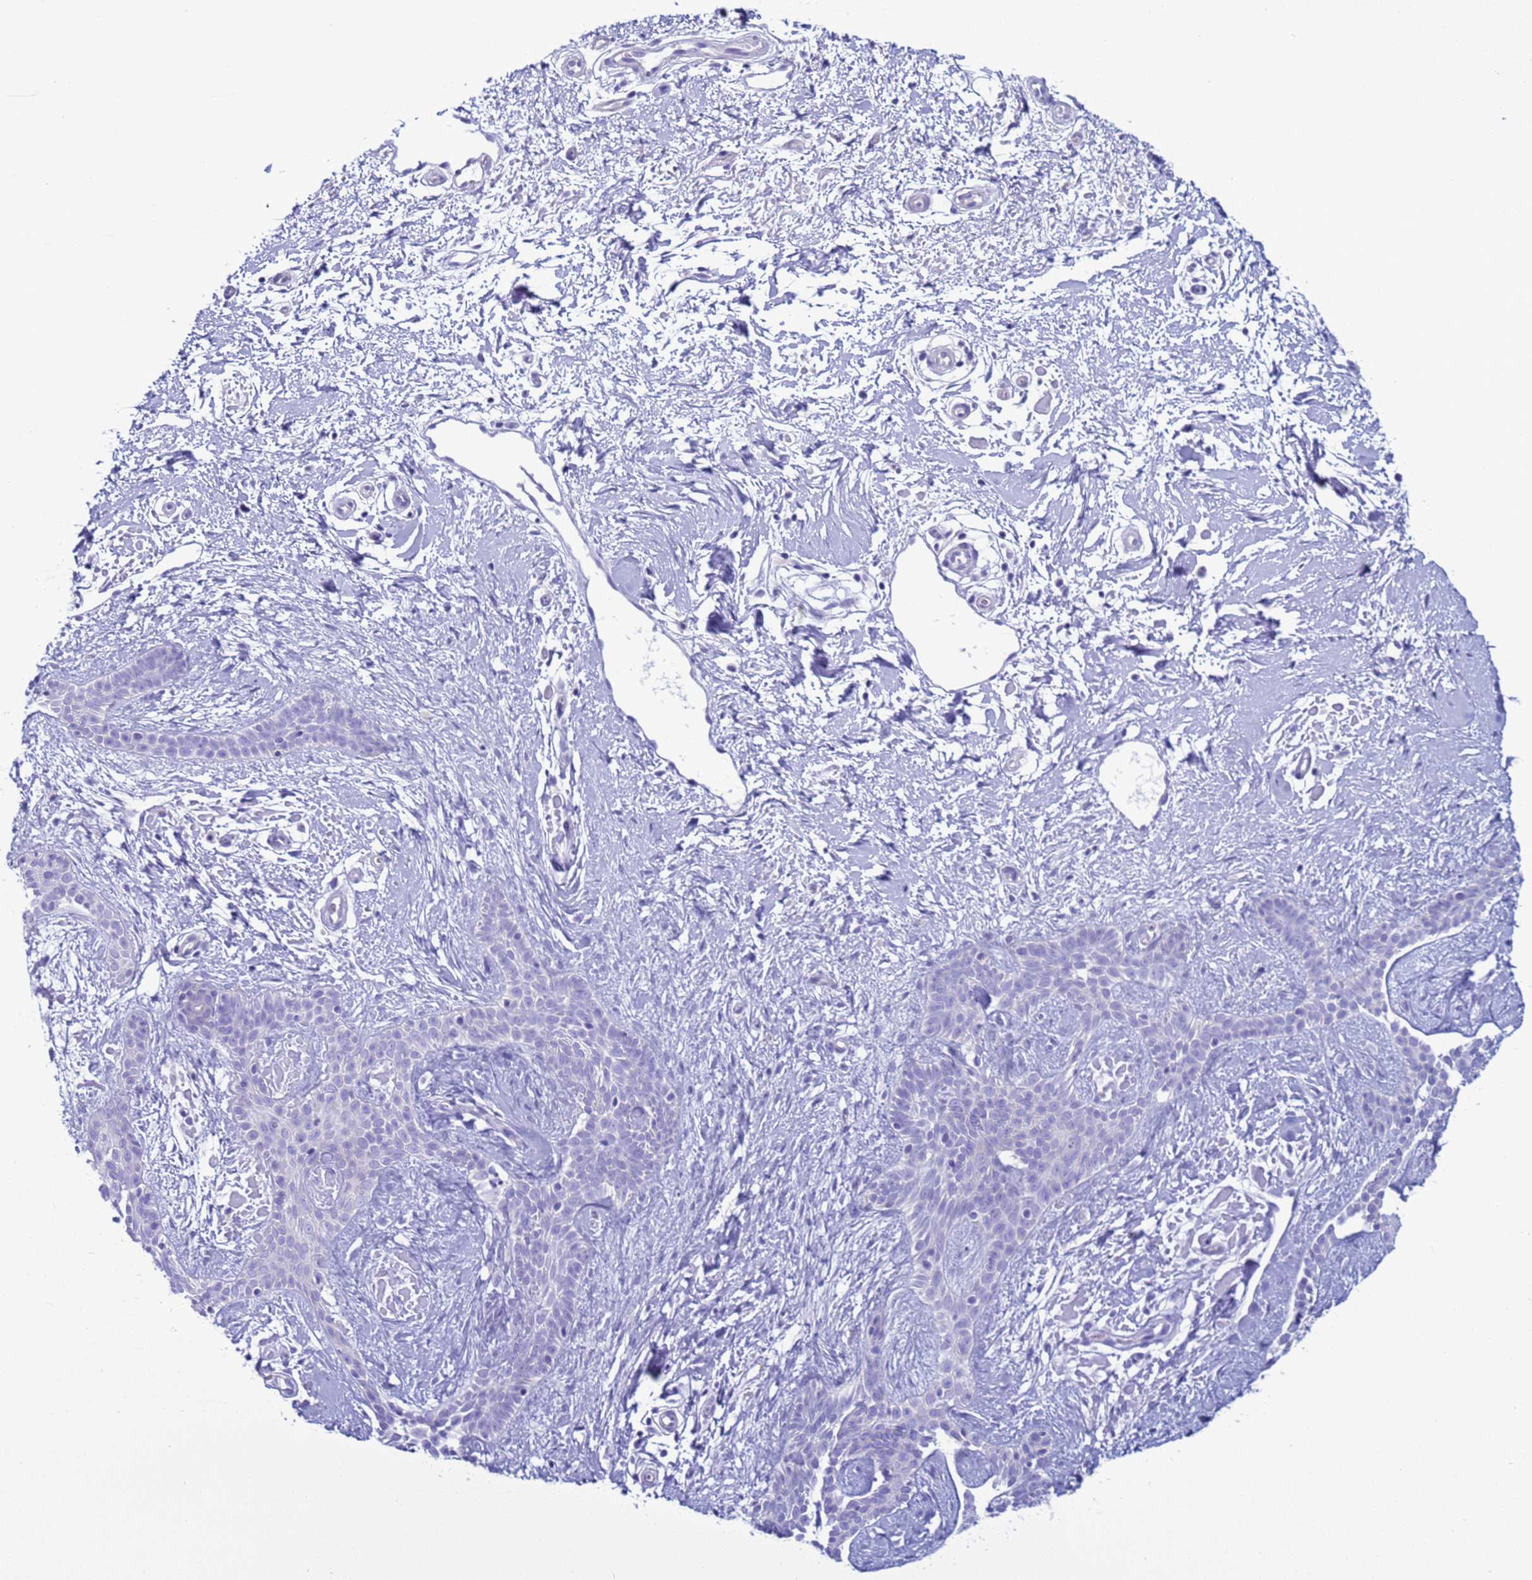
{"staining": {"intensity": "negative", "quantity": "none", "location": "none"}, "tissue": "skin cancer", "cell_type": "Tumor cells", "image_type": "cancer", "snomed": [{"axis": "morphology", "description": "Basal cell carcinoma"}, {"axis": "topography", "description": "Skin"}], "caption": "The histopathology image demonstrates no staining of tumor cells in skin cancer (basal cell carcinoma).", "gene": "CST4", "patient": {"sex": "male", "age": 78}}